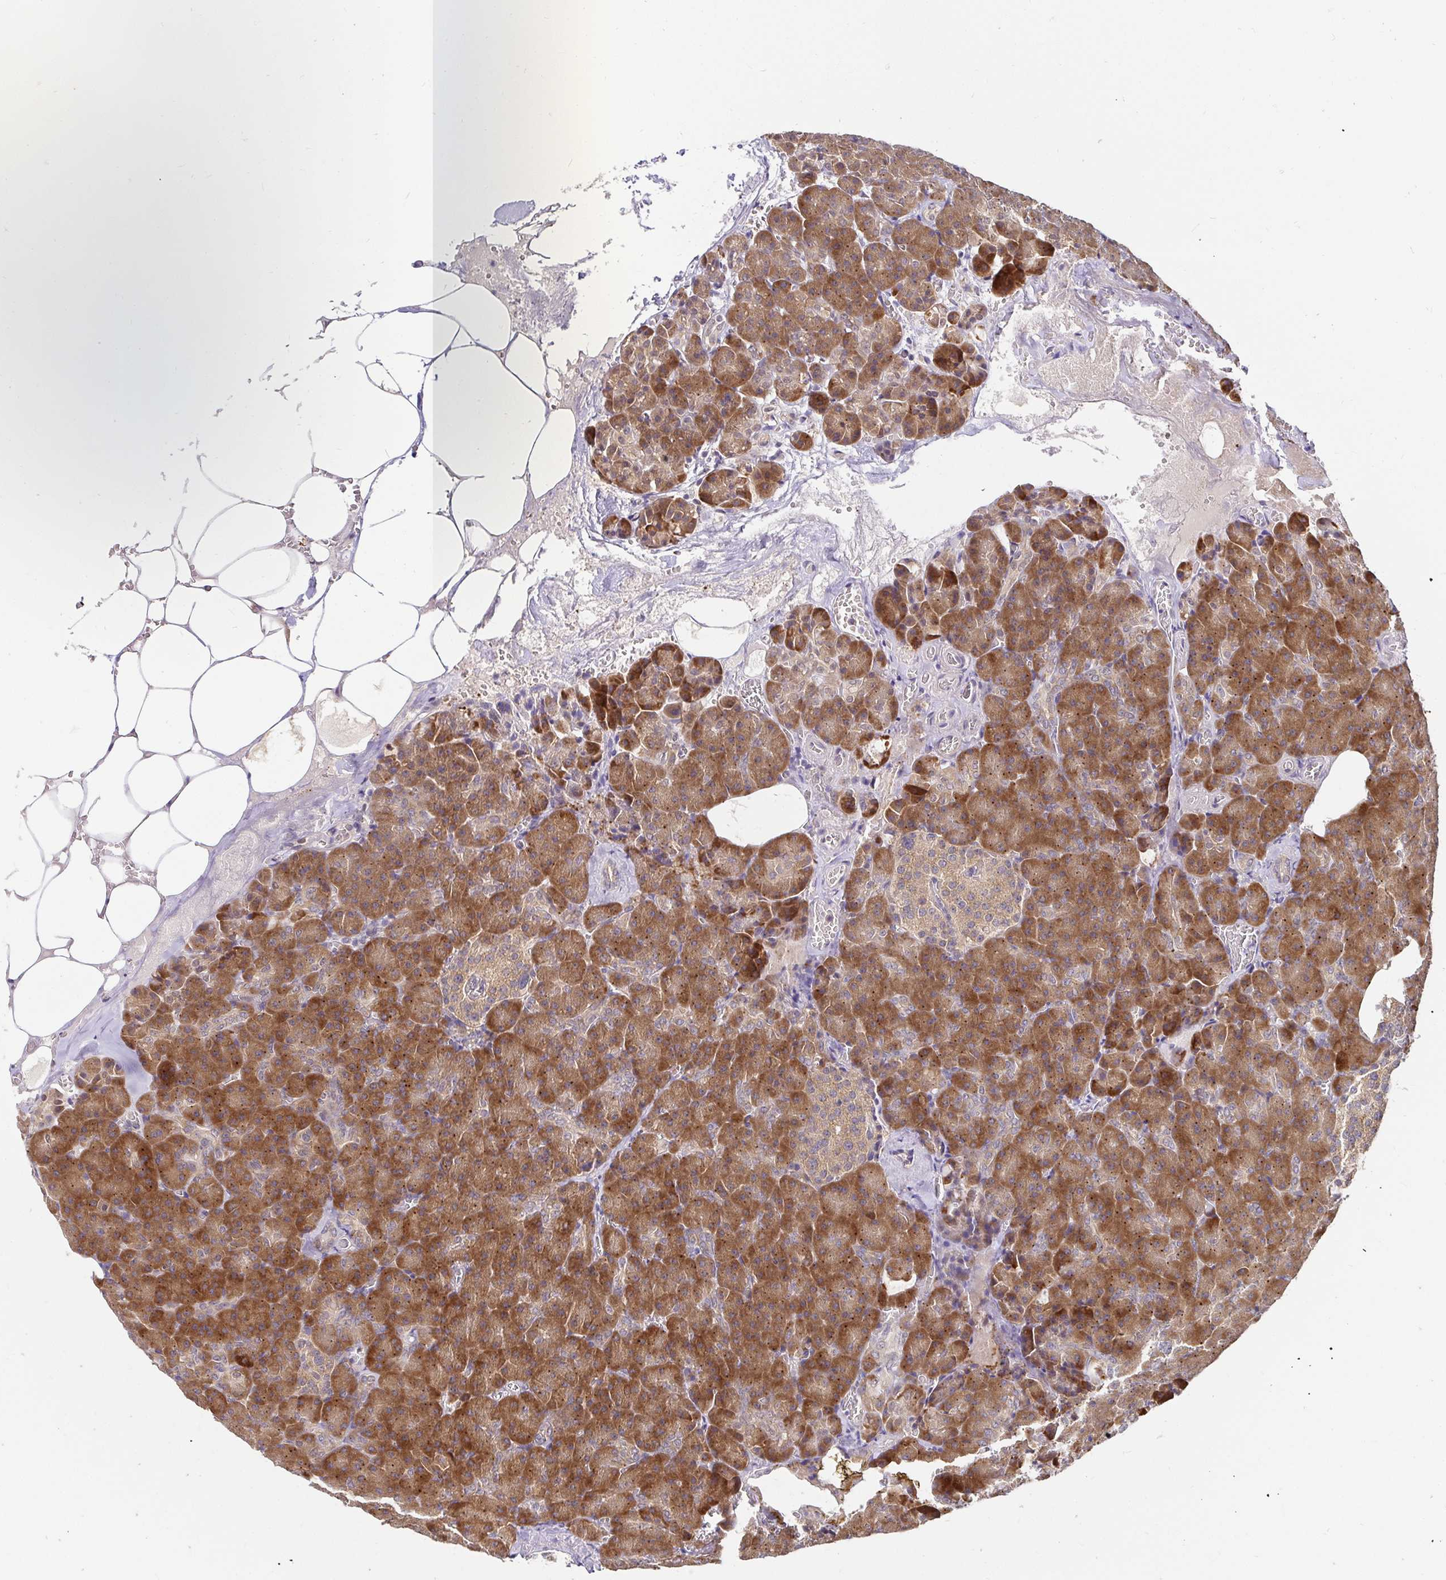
{"staining": {"intensity": "strong", "quantity": ">75%", "location": "cytoplasmic/membranous"}, "tissue": "pancreas", "cell_type": "Exocrine glandular cells", "image_type": "normal", "snomed": [{"axis": "morphology", "description": "Normal tissue, NOS"}, {"axis": "topography", "description": "Pancreas"}], "caption": "Immunohistochemical staining of normal pancreas displays >75% levels of strong cytoplasmic/membranous protein staining in about >75% of exocrine glandular cells.", "gene": "LMO4", "patient": {"sex": "female", "age": 74}}